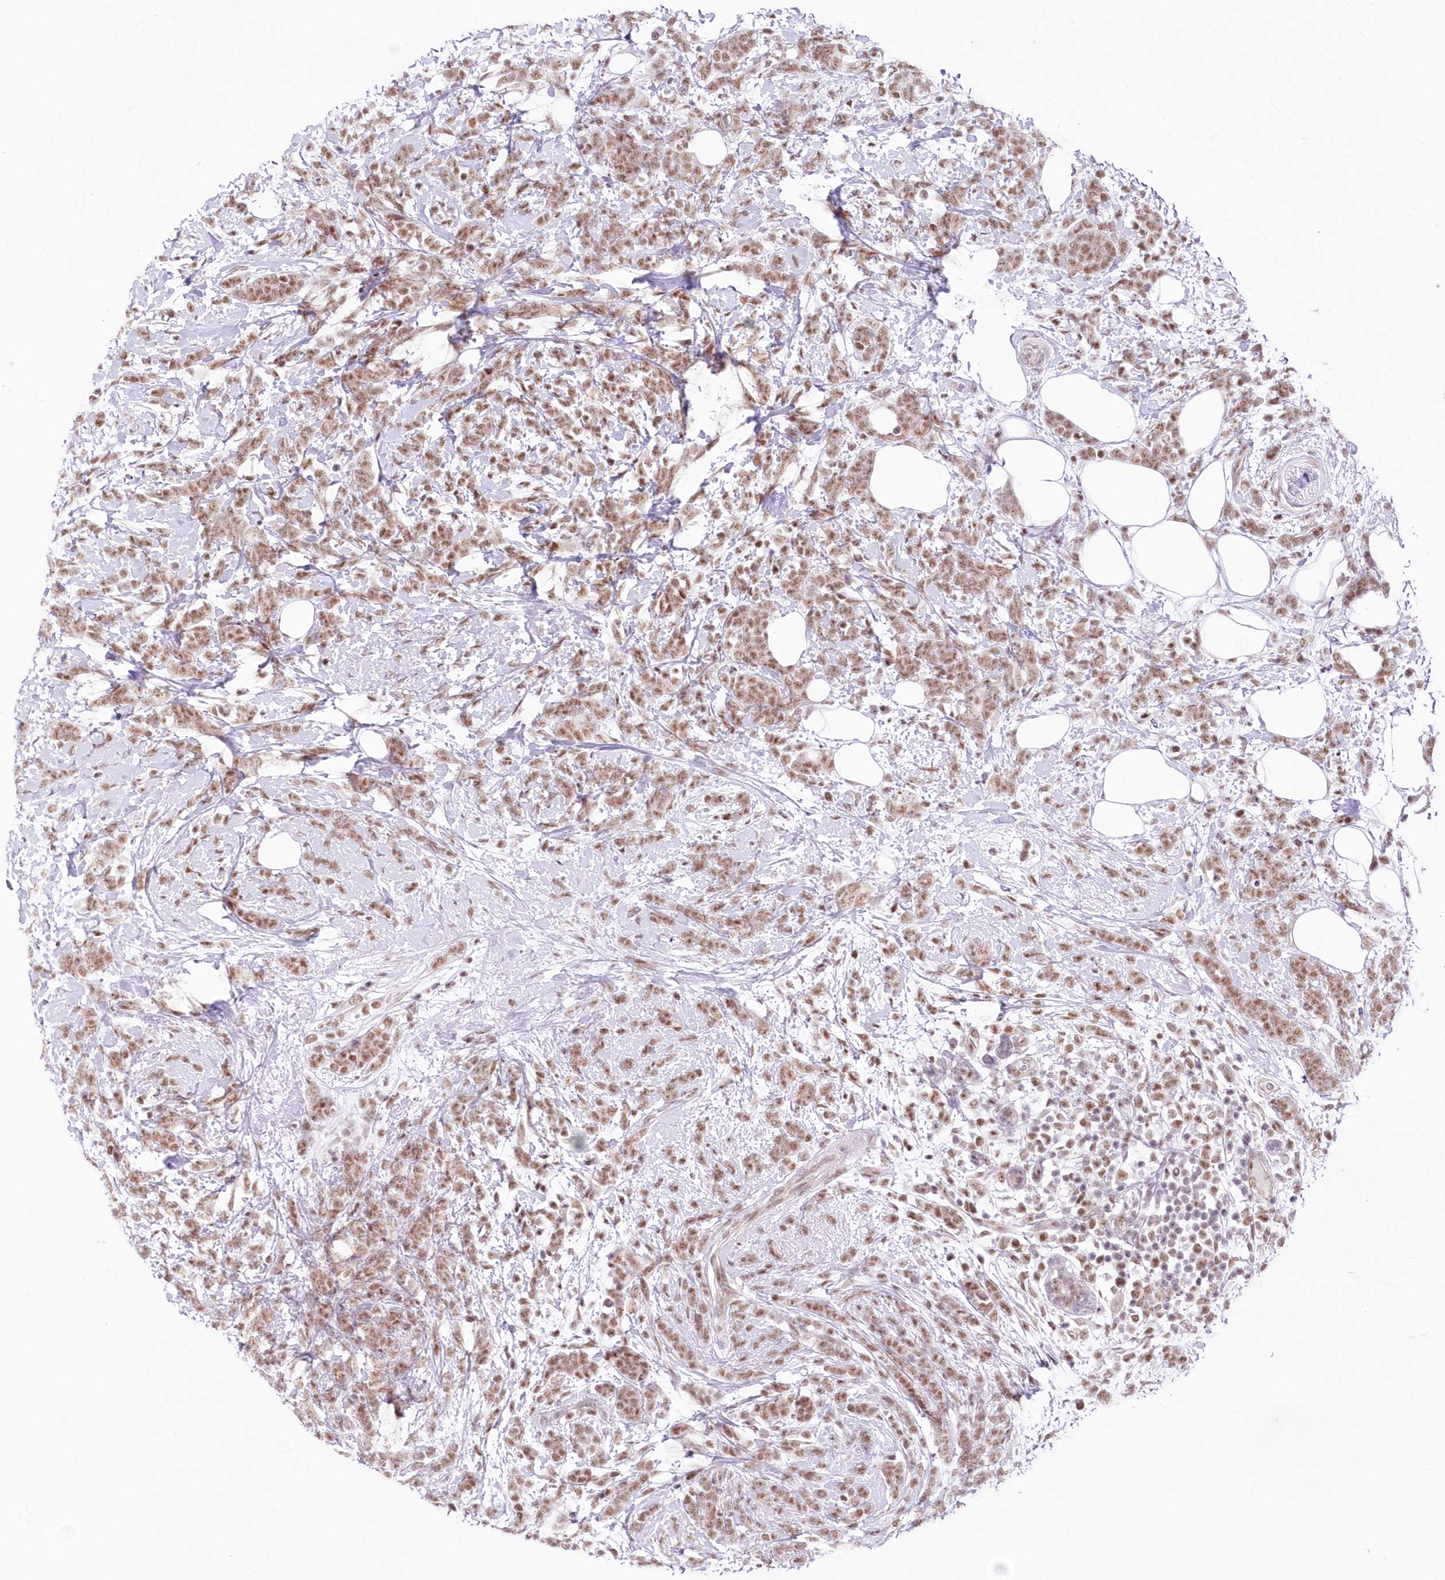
{"staining": {"intensity": "moderate", "quantity": ">75%", "location": "nuclear"}, "tissue": "breast cancer", "cell_type": "Tumor cells", "image_type": "cancer", "snomed": [{"axis": "morphology", "description": "Lobular carcinoma"}, {"axis": "topography", "description": "Breast"}], "caption": "Immunohistochemistry (IHC) of breast lobular carcinoma shows medium levels of moderate nuclear expression in about >75% of tumor cells.", "gene": "NSUN2", "patient": {"sex": "female", "age": 58}}